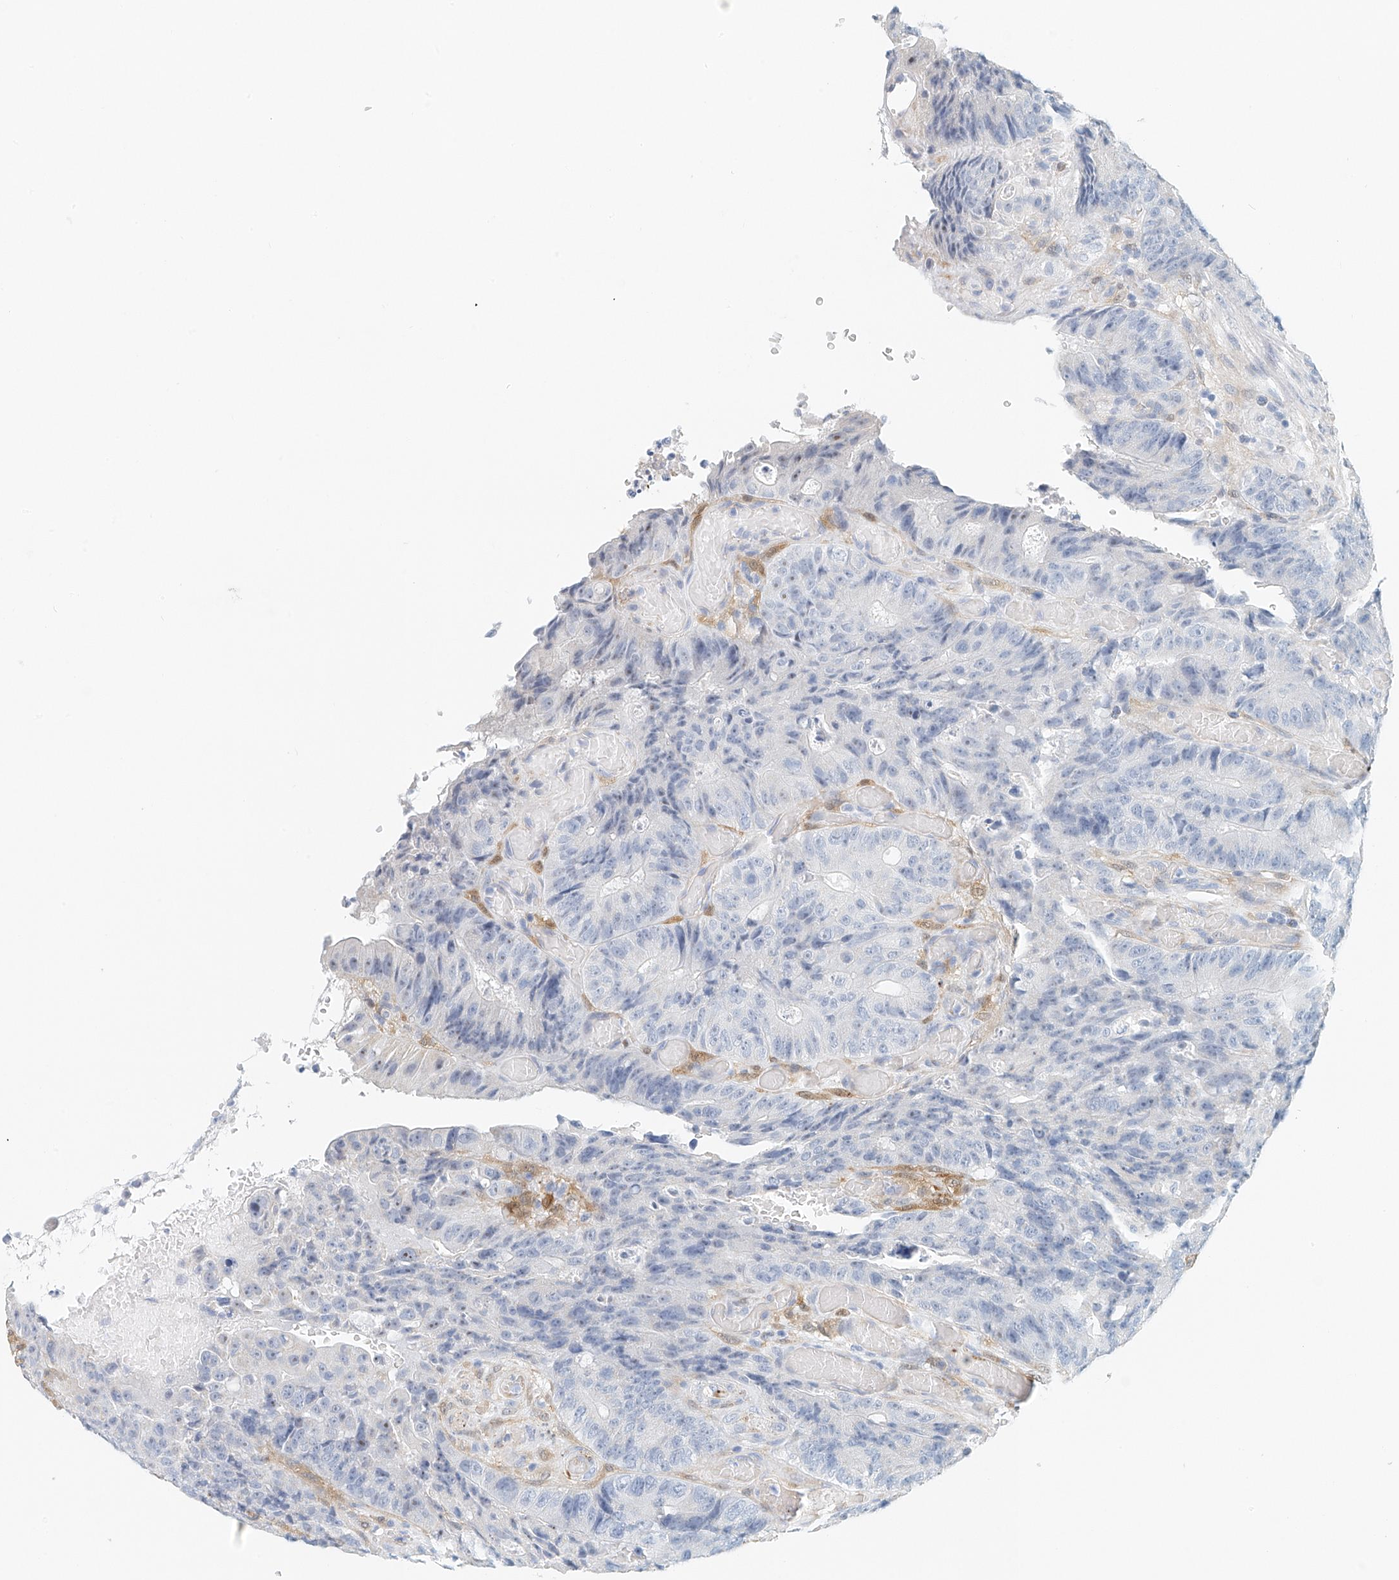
{"staining": {"intensity": "negative", "quantity": "none", "location": "none"}, "tissue": "colorectal cancer", "cell_type": "Tumor cells", "image_type": "cancer", "snomed": [{"axis": "morphology", "description": "Adenocarcinoma, NOS"}, {"axis": "topography", "description": "Colon"}], "caption": "Immunohistochemical staining of human colorectal cancer reveals no significant staining in tumor cells.", "gene": "ARHGAP28", "patient": {"sex": "male", "age": 87}}